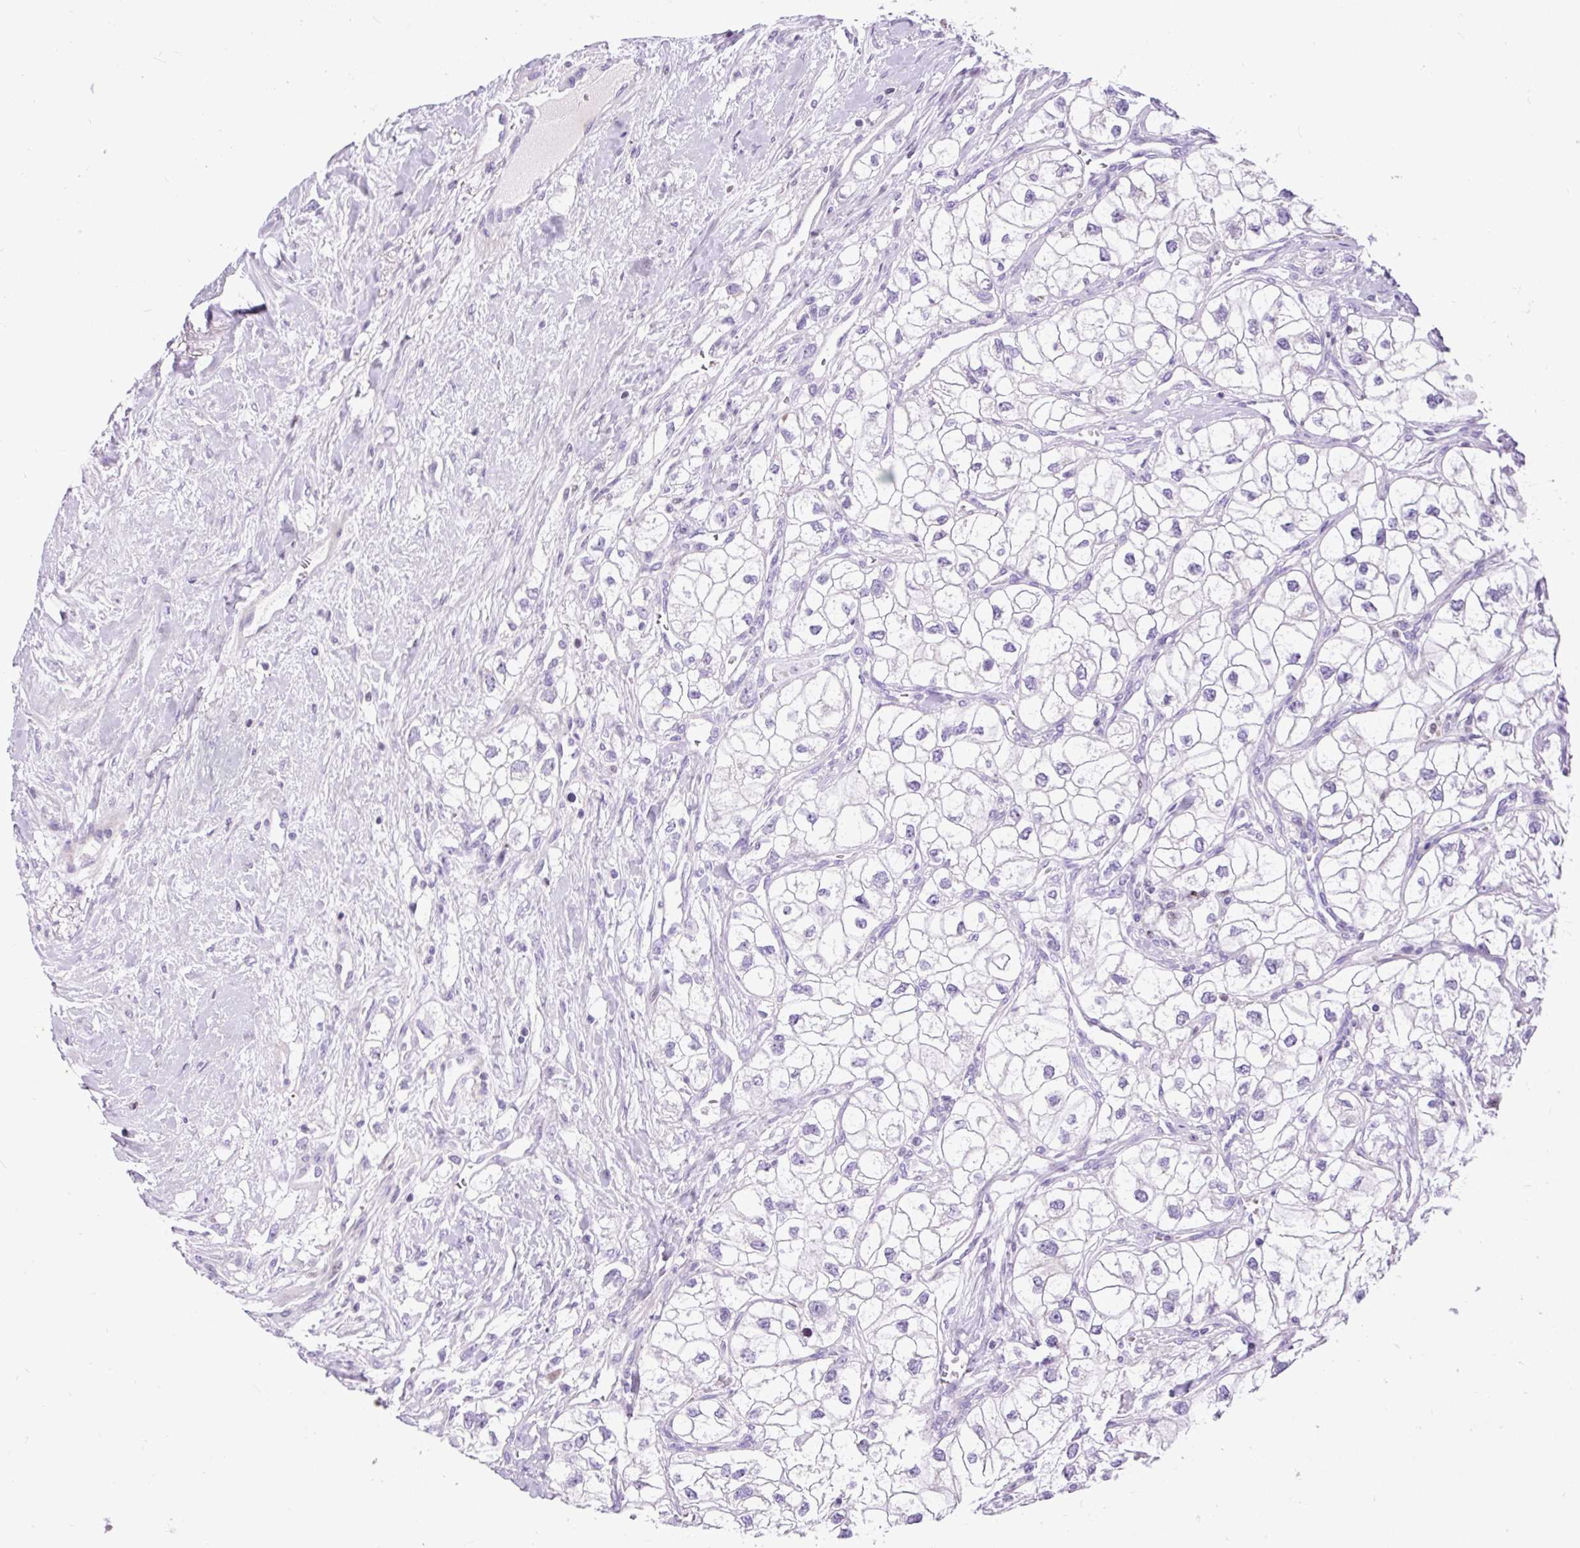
{"staining": {"intensity": "negative", "quantity": "none", "location": "none"}, "tissue": "renal cancer", "cell_type": "Tumor cells", "image_type": "cancer", "snomed": [{"axis": "morphology", "description": "Adenocarcinoma, NOS"}, {"axis": "topography", "description": "Kidney"}], "caption": "An immunohistochemistry image of renal adenocarcinoma is shown. There is no staining in tumor cells of renal adenocarcinoma. (Stains: DAB (3,3'-diaminobenzidine) immunohistochemistry (IHC) with hematoxylin counter stain, Microscopy: brightfield microscopy at high magnification).", "gene": "SPC24", "patient": {"sex": "male", "age": 59}}